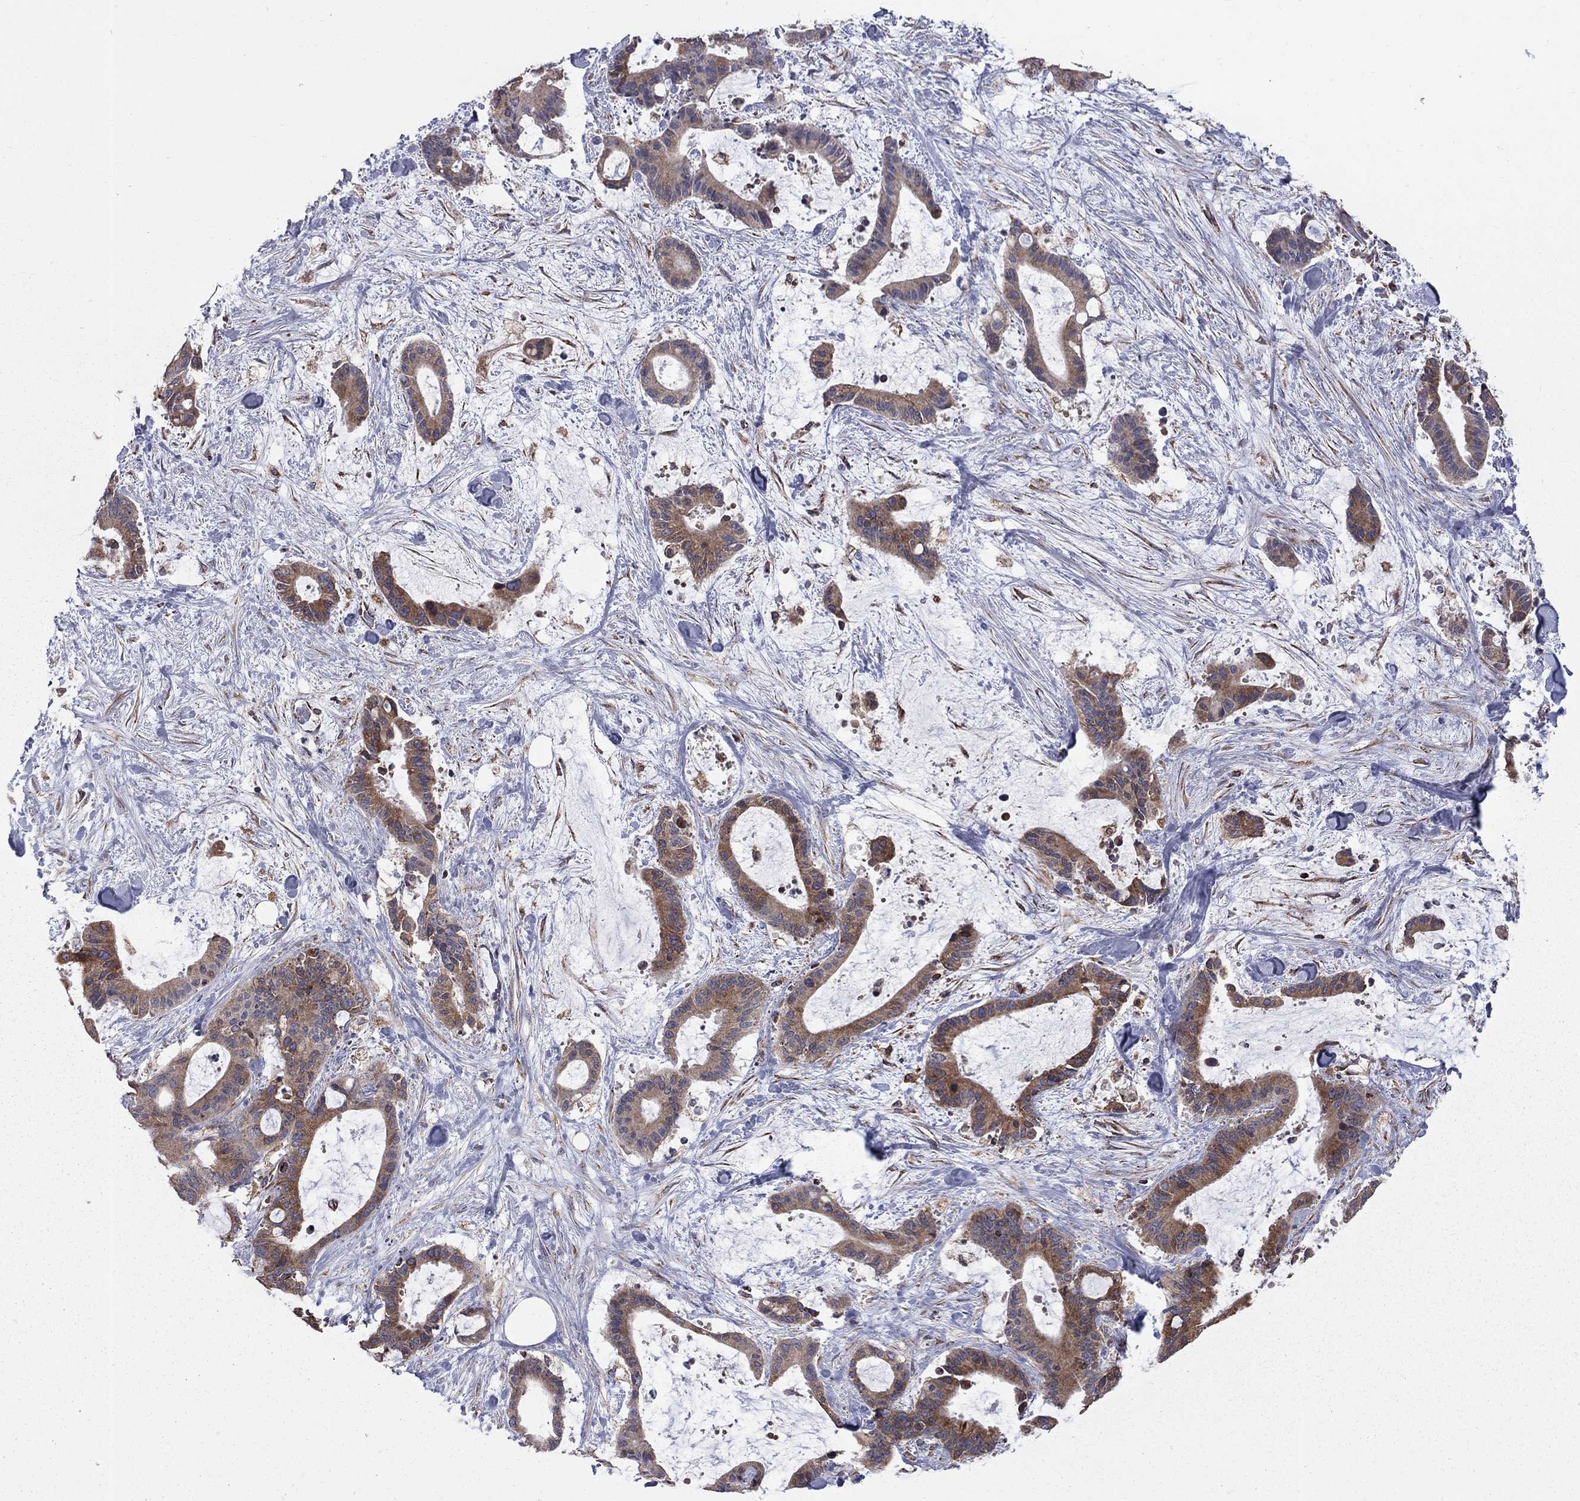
{"staining": {"intensity": "moderate", "quantity": ">75%", "location": "cytoplasmic/membranous"}, "tissue": "liver cancer", "cell_type": "Tumor cells", "image_type": "cancer", "snomed": [{"axis": "morphology", "description": "Cholangiocarcinoma"}, {"axis": "topography", "description": "Liver"}], "caption": "Liver cholangiocarcinoma tissue exhibits moderate cytoplasmic/membranous staining in about >75% of tumor cells Ihc stains the protein in brown and the nuclei are stained blue.", "gene": "CLPTM1", "patient": {"sex": "female", "age": 73}}